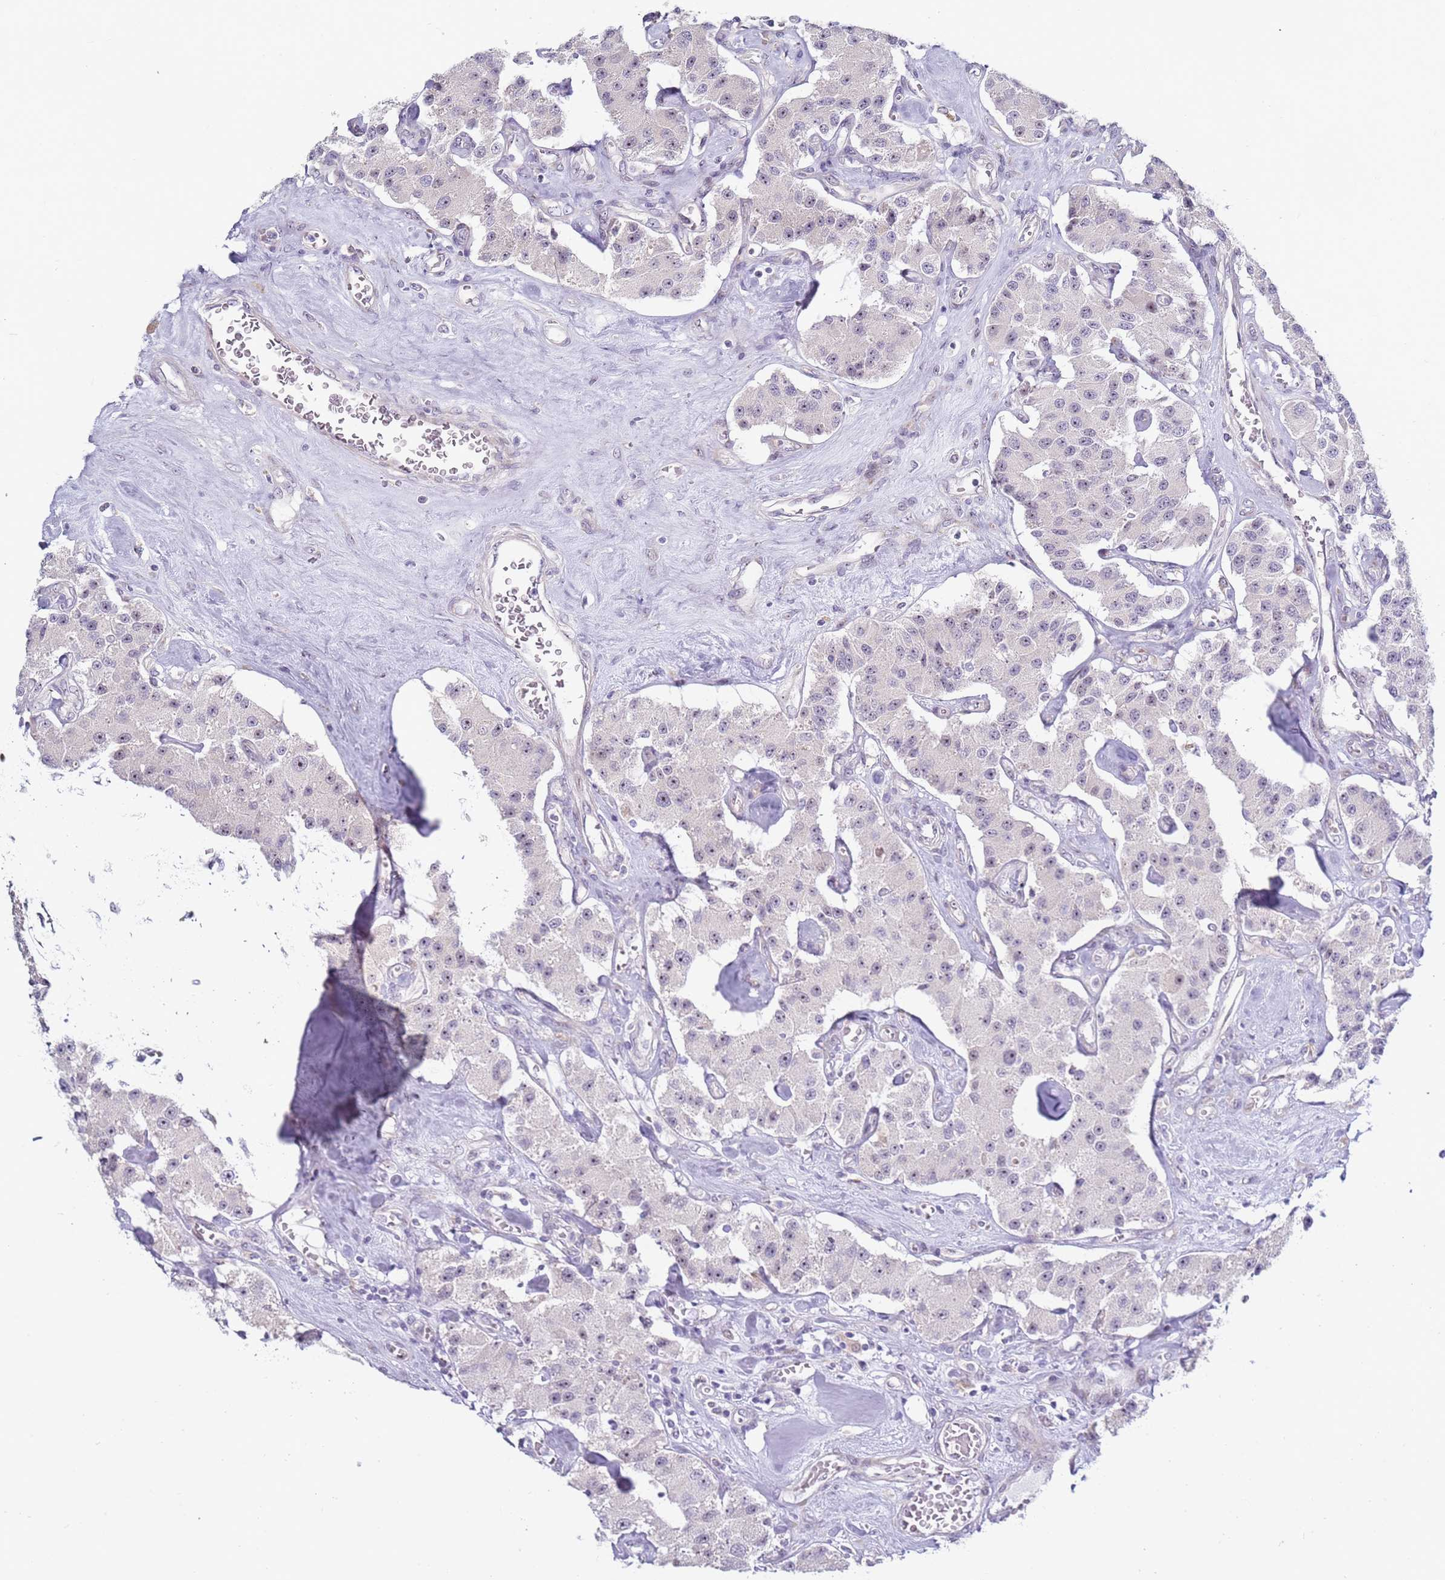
{"staining": {"intensity": "weak", "quantity": "<25%", "location": "nuclear"}, "tissue": "carcinoid", "cell_type": "Tumor cells", "image_type": "cancer", "snomed": [{"axis": "morphology", "description": "Carcinoid, malignant, NOS"}, {"axis": "topography", "description": "Pancreas"}], "caption": "A micrograph of carcinoid stained for a protein demonstrates no brown staining in tumor cells.", "gene": "UCMA", "patient": {"sex": "male", "age": 41}}